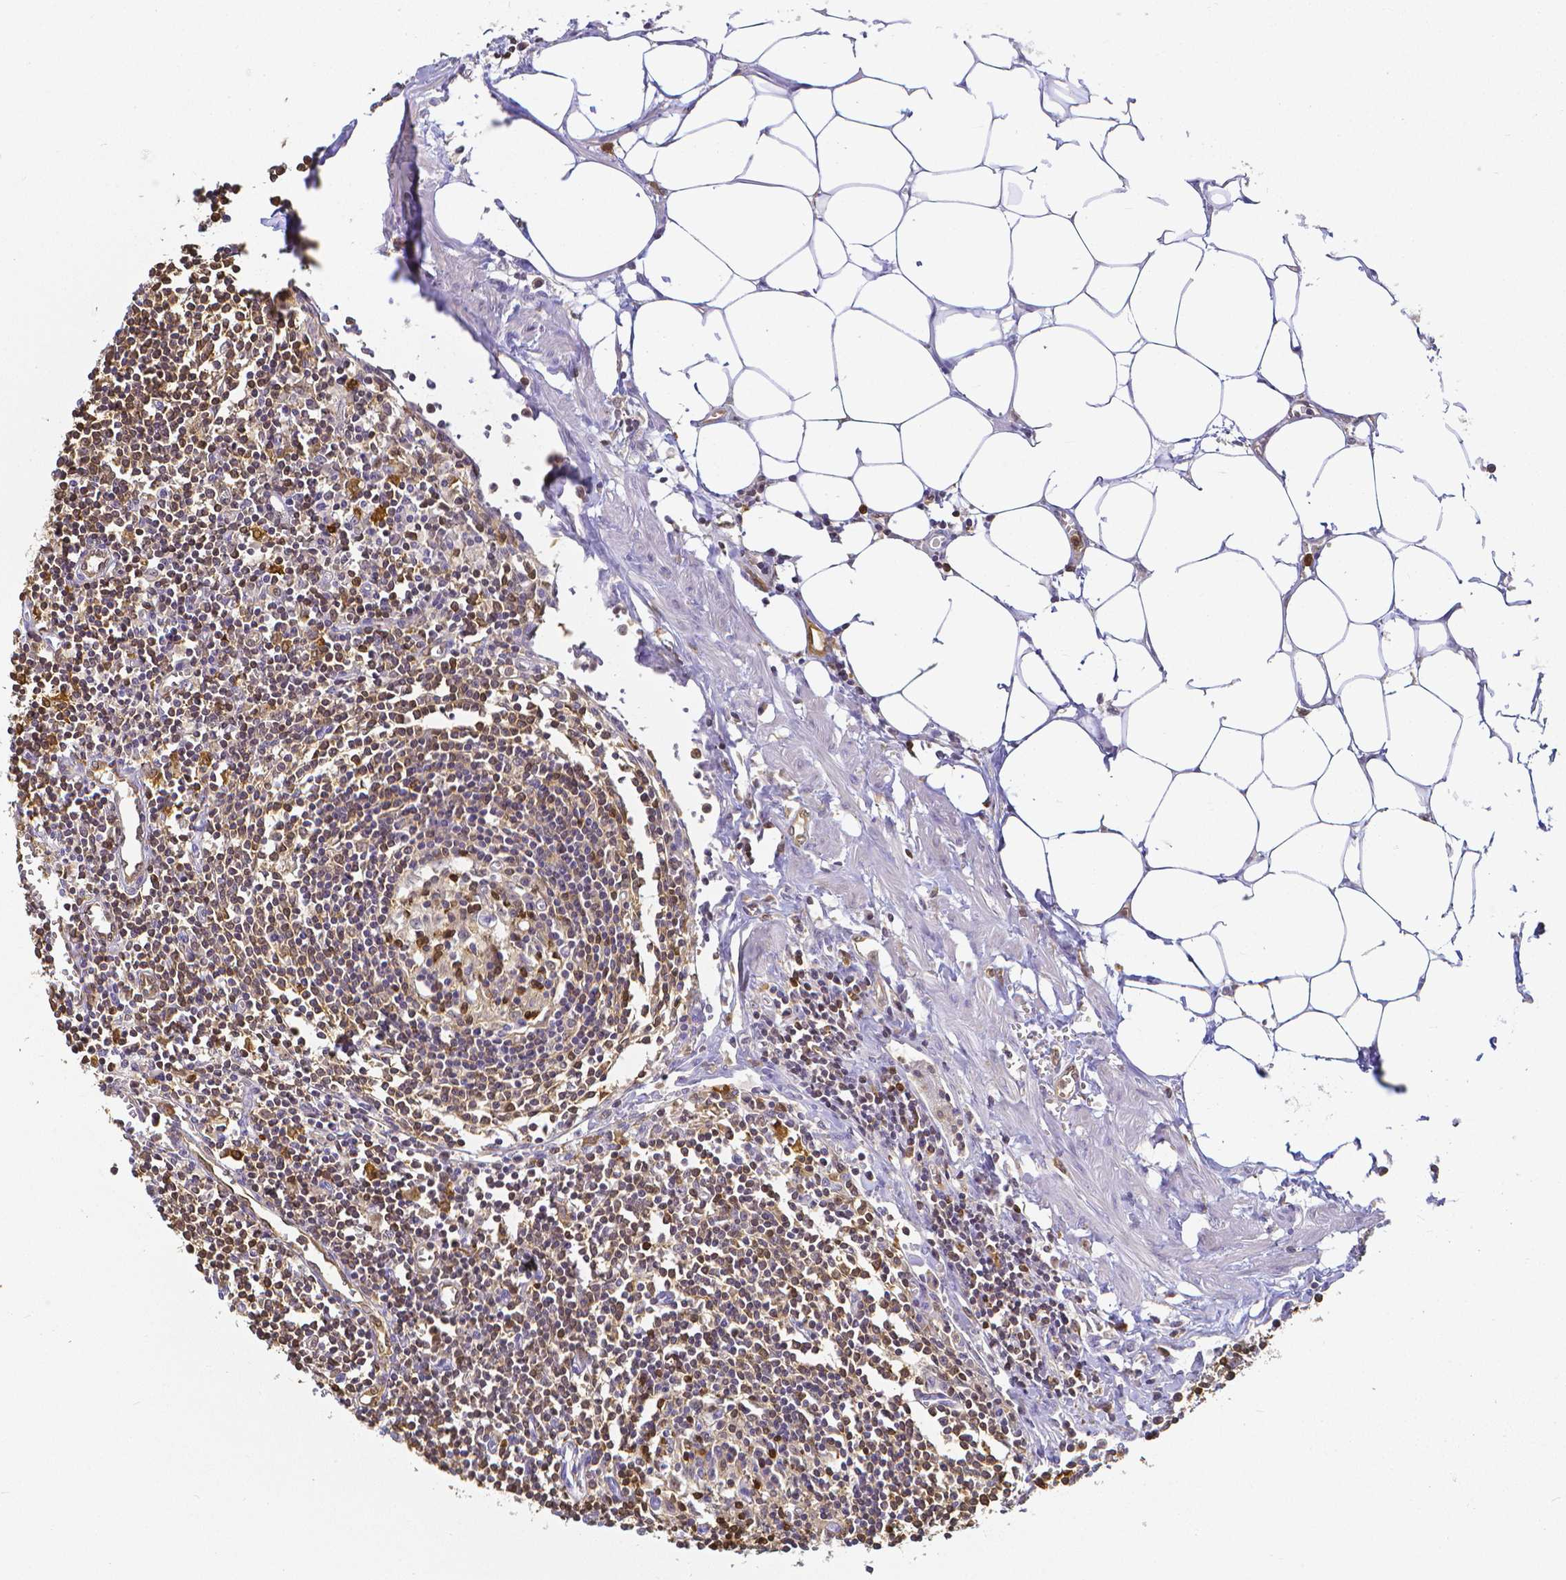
{"staining": {"intensity": "strong", "quantity": "<25%", "location": "cytoplasmic/membranous,nuclear"}, "tissue": "lymph node", "cell_type": "Germinal center cells", "image_type": "normal", "snomed": [{"axis": "morphology", "description": "Normal tissue, NOS"}, {"axis": "topography", "description": "Lymph node"}], "caption": "DAB (3,3'-diaminobenzidine) immunohistochemical staining of normal lymph node demonstrates strong cytoplasmic/membranous,nuclear protein staining in about <25% of germinal center cells. Immunohistochemistry stains the protein of interest in brown and the nuclei are stained blue.", "gene": "COTL1", "patient": {"sex": "male", "age": 66}}